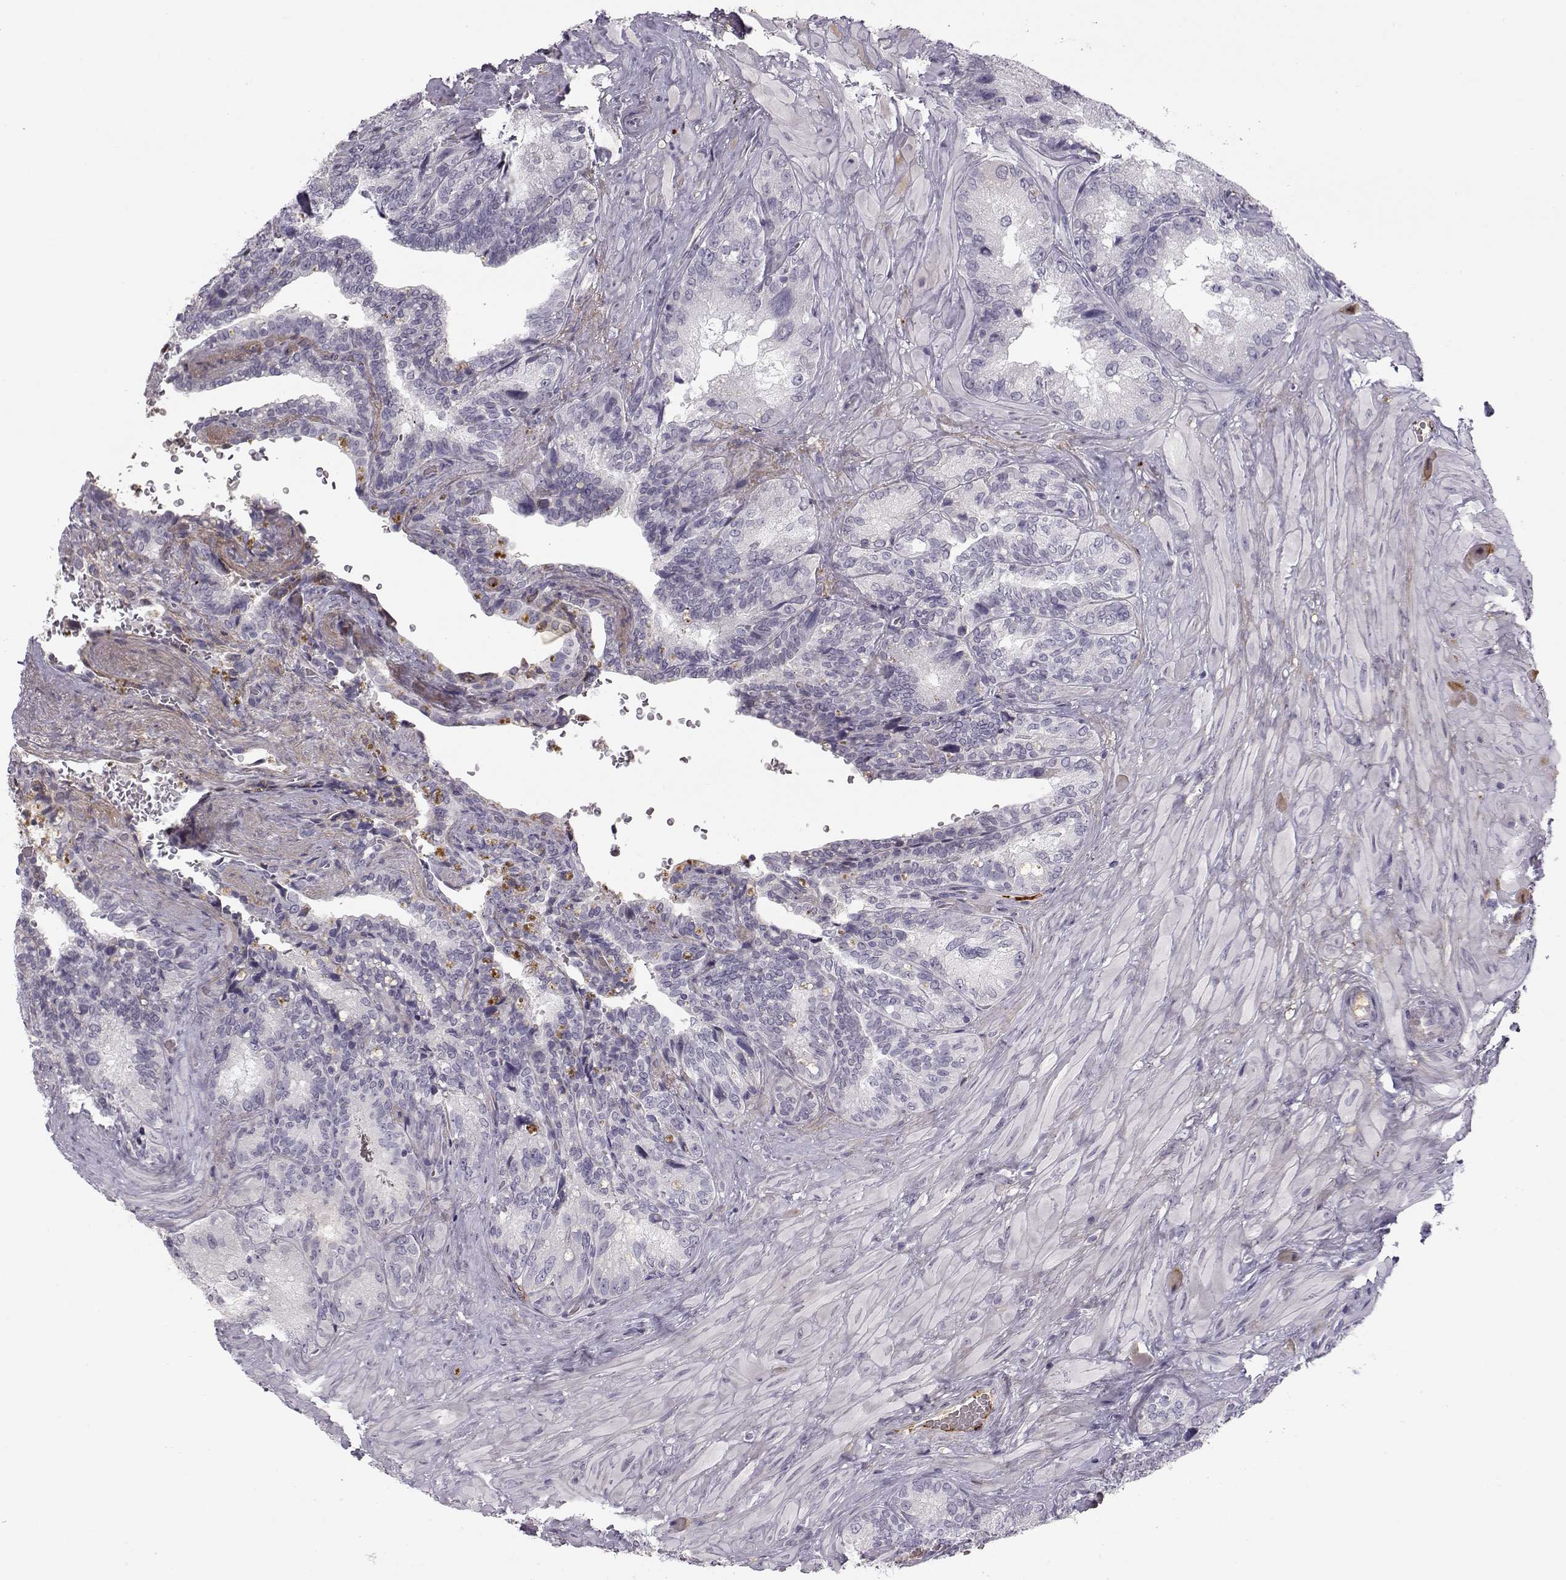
{"staining": {"intensity": "negative", "quantity": "none", "location": "none"}, "tissue": "seminal vesicle", "cell_type": "Glandular cells", "image_type": "normal", "snomed": [{"axis": "morphology", "description": "Normal tissue, NOS"}, {"axis": "topography", "description": "Seminal veicle"}], "caption": "This image is of unremarkable seminal vesicle stained with immunohistochemistry (IHC) to label a protein in brown with the nuclei are counter-stained blue. There is no expression in glandular cells.", "gene": "PABPC1L2A", "patient": {"sex": "male", "age": 69}}